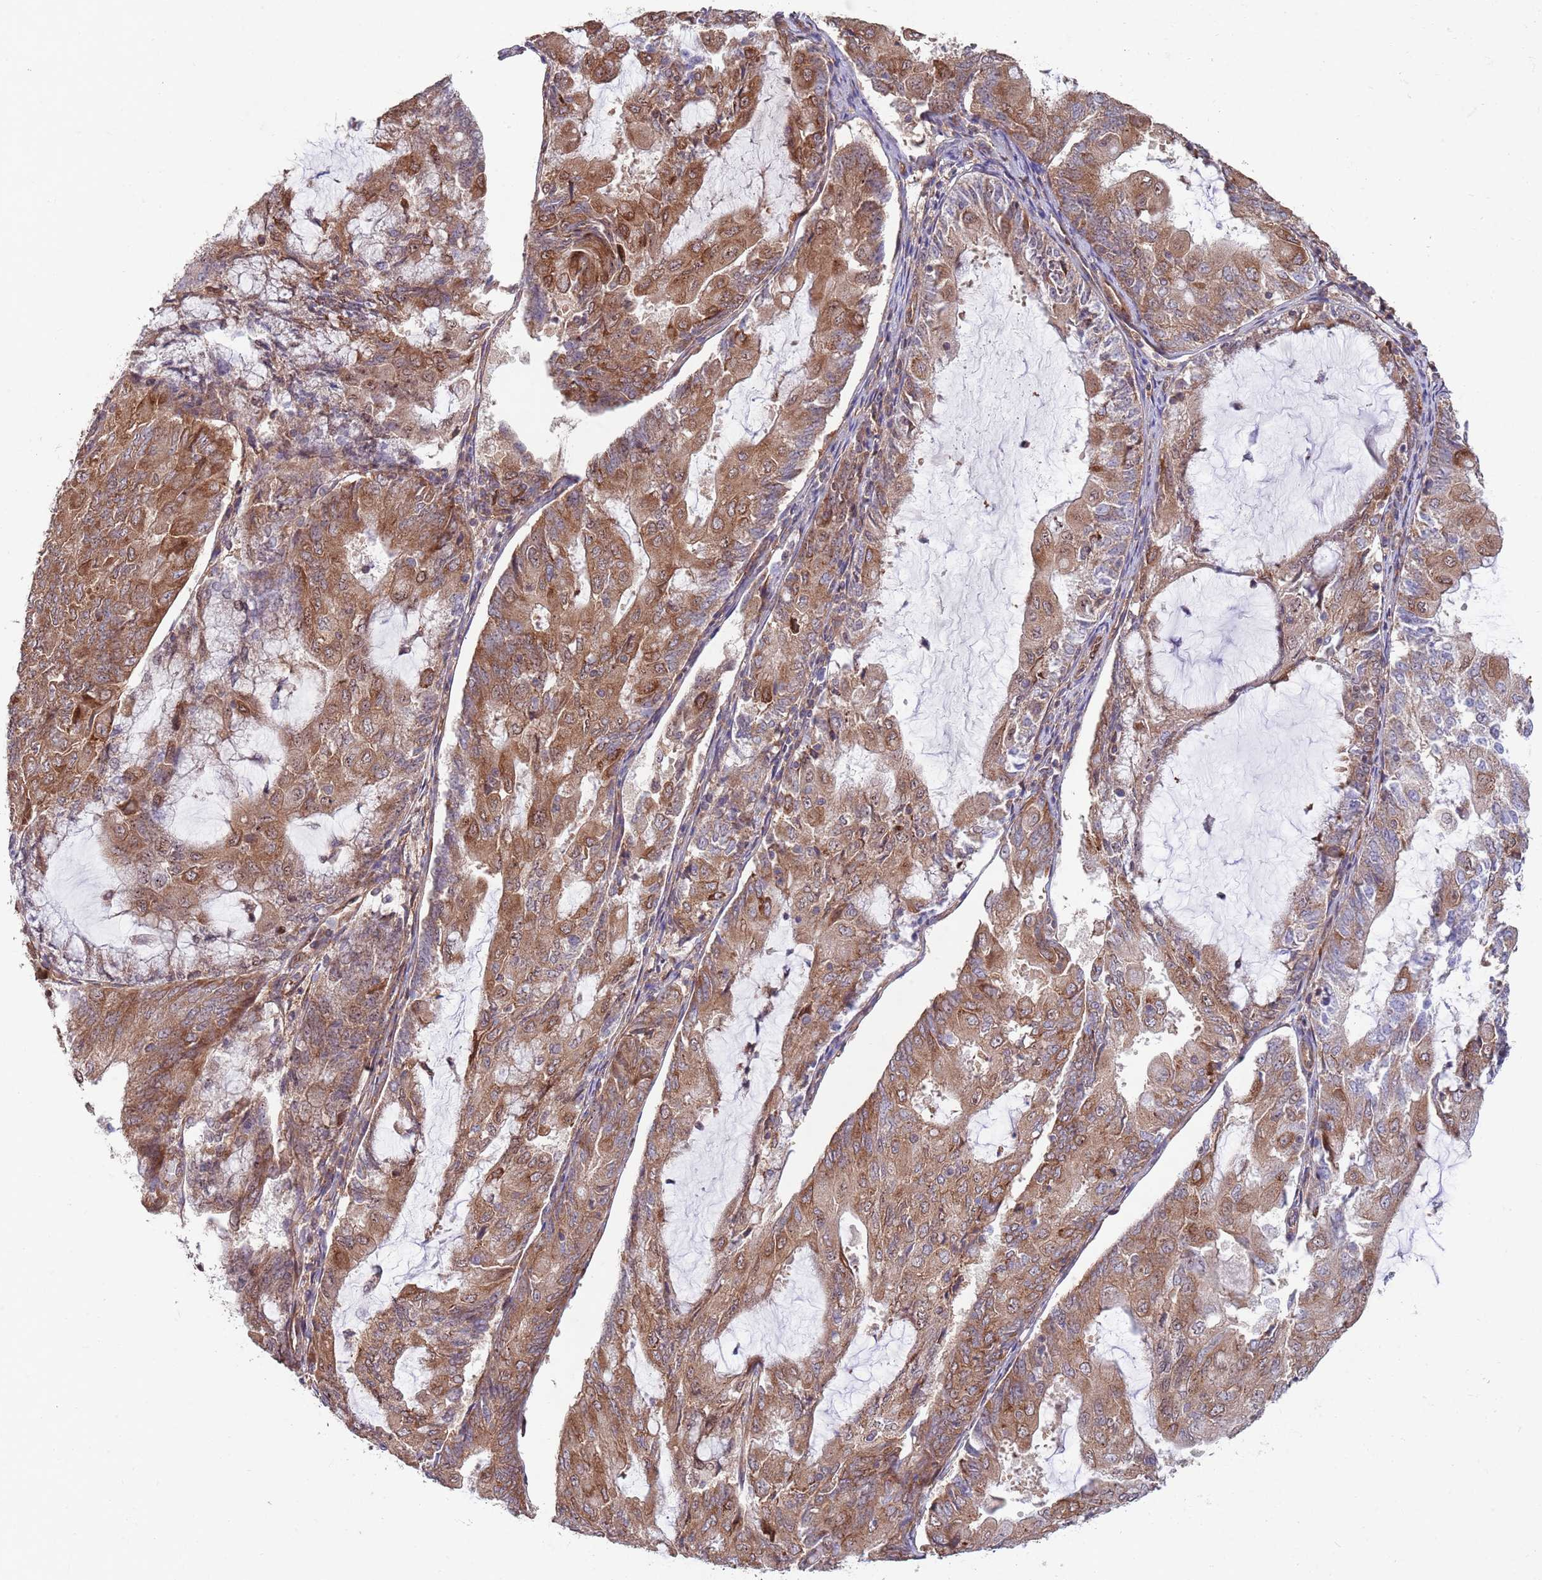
{"staining": {"intensity": "moderate", "quantity": ">75%", "location": "cytoplasmic/membranous"}, "tissue": "endometrial cancer", "cell_type": "Tumor cells", "image_type": "cancer", "snomed": [{"axis": "morphology", "description": "Adenocarcinoma, NOS"}, {"axis": "topography", "description": "Endometrium"}], "caption": "Endometrial cancer (adenocarcinoma) was stained to show a protein in brown. There is medium levels of moderate cytoplasmic/membranous positivity in about >75% of tumor cells.", "gene": "RNF19B", "patient": {"sex": "female", "age": 81}}